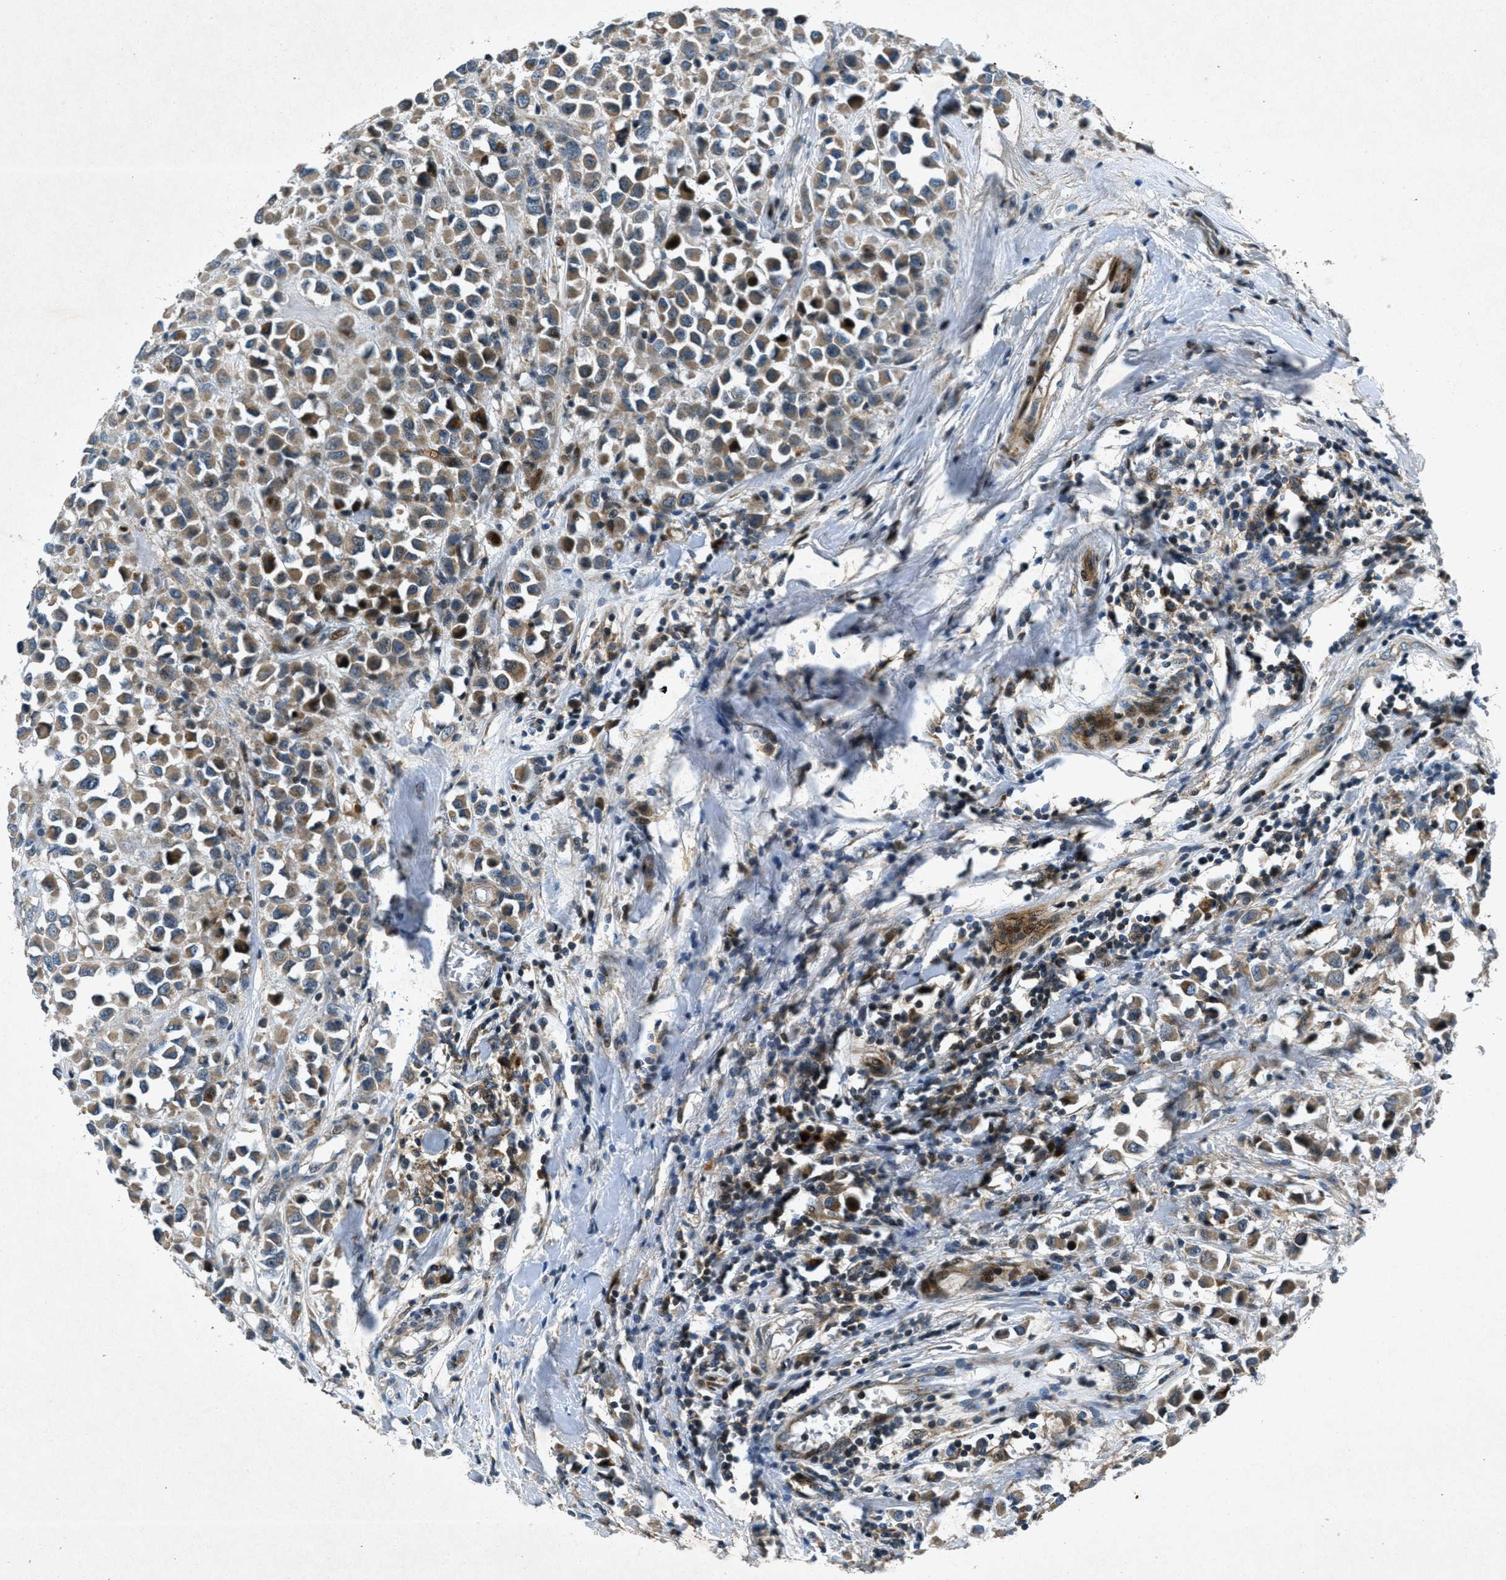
{"staining": {"intensity": "moderate", "quantity": ">75%", "location": "cytoplasmic/membranous"}, "tissue": "breast cancer", "cell_type": "Tumor cells", "image_type": "cancer", "snomed": [{"axis": "morphology", "description": "Duct carcinoma"}, {"axis": "topography", "description": "Breast"}], "caption": "Immunohistochemical staining of breast intraductal carcinoma demonstrates medium levels of moderate cytoplasmic/membranous expression in approximately >75% of tumor cells. The protein of interest is shown in brown color, while the nuclei are stained blue.", "gene": "CLEC2D", "patient": {"sex": "female", "age": 61}}